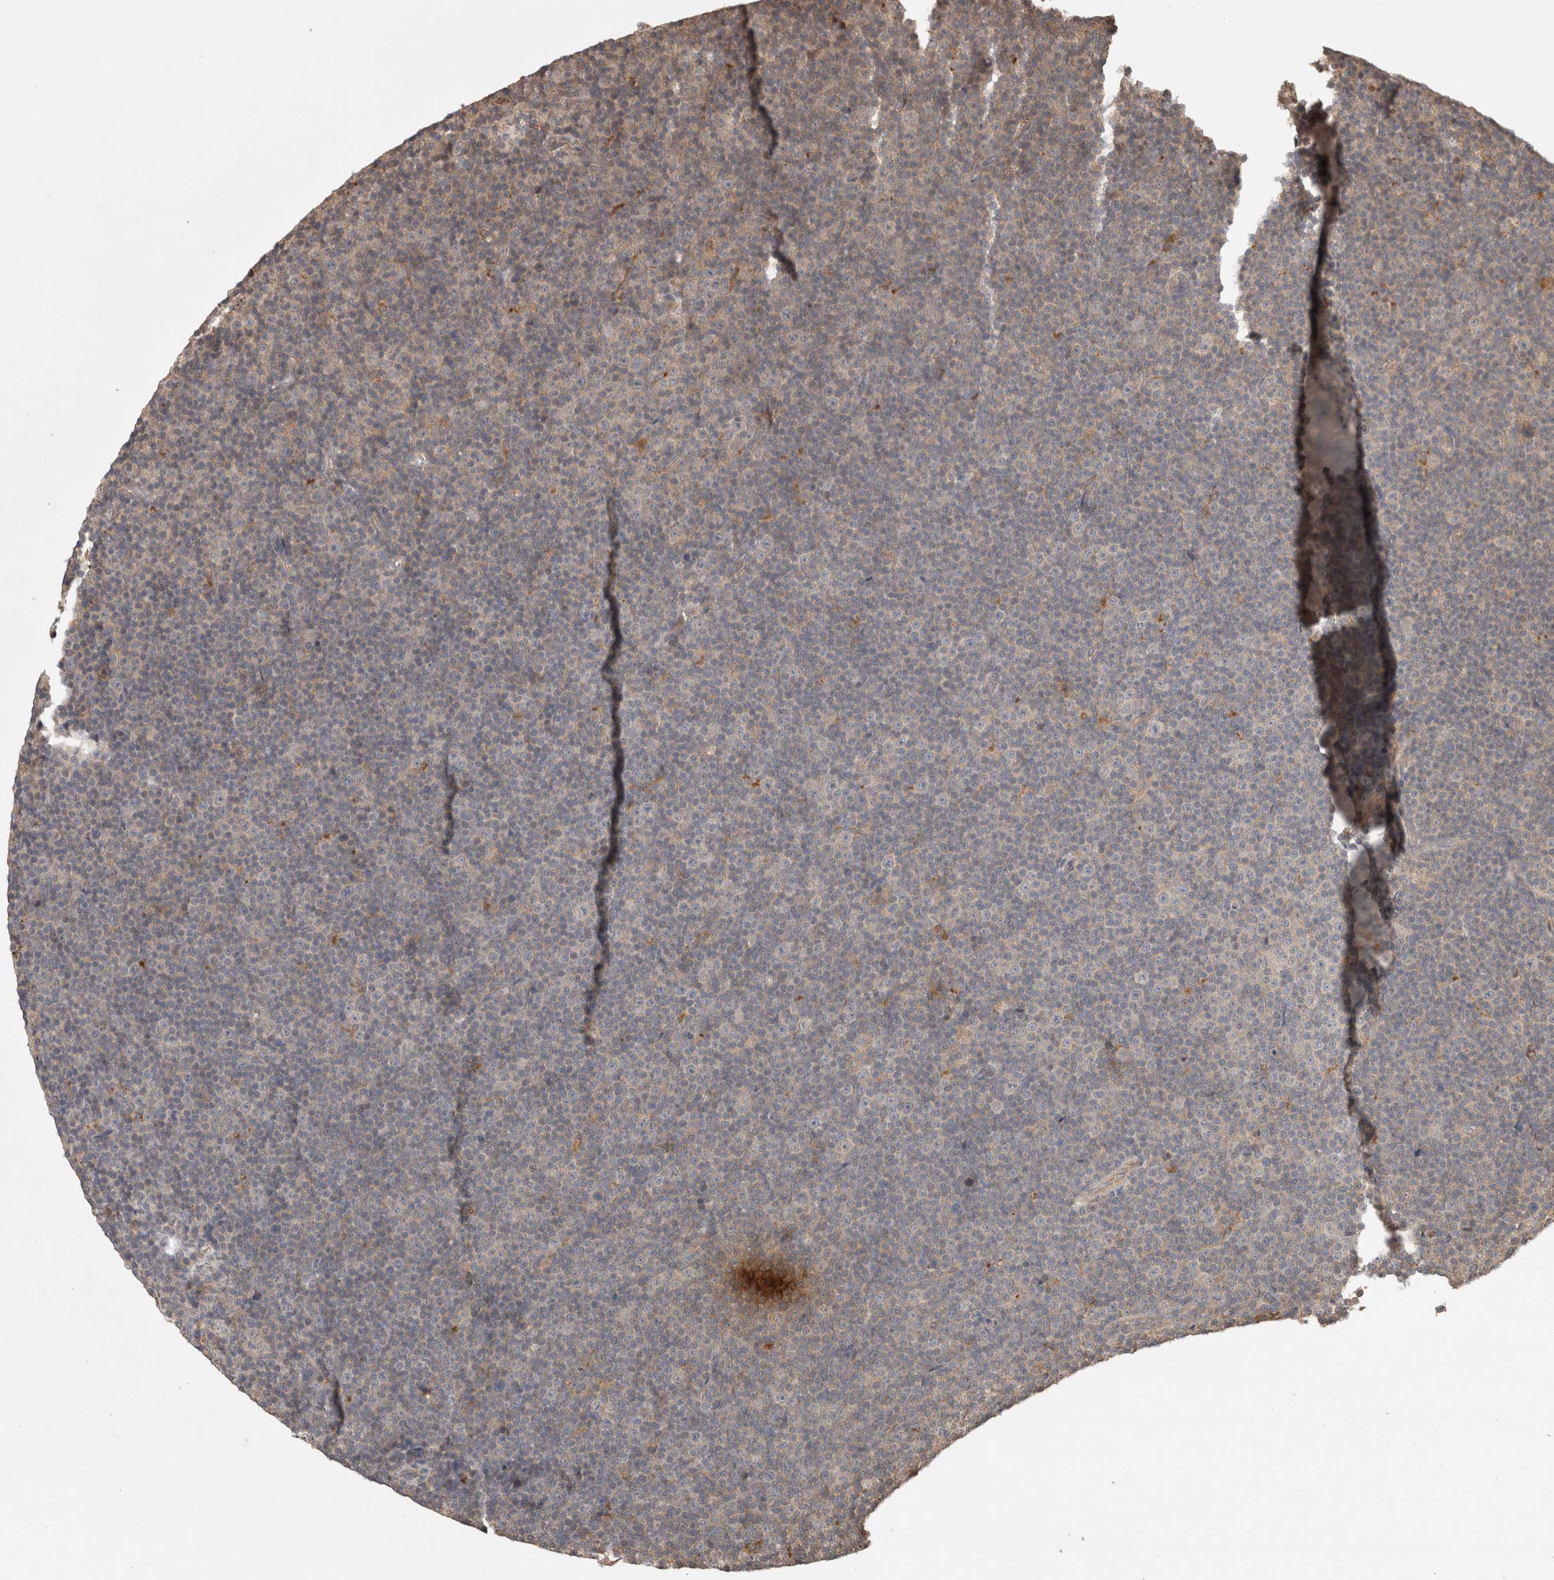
{"staining": {"intensity": "negative", "quantity": "none", "location": "none"}, "tissue": "lymphoma", "cell_type": "Tumor cells", "image_type": "cancer", "snomed": [{"axis": "morphology", "description": "Malignant lymphoma, non-Hodgkin's type, Low grade"}, {"axis": "topography", "description": "Lymph node"}], "caption": "Immunohistochemistry (IHC) of low-grade malignant lymphoma, non-Hodgkin's type demonstrates no staining in tumor cells.", "gene": "PRMT3", "patient": {"sex": "female", "age": 67}}